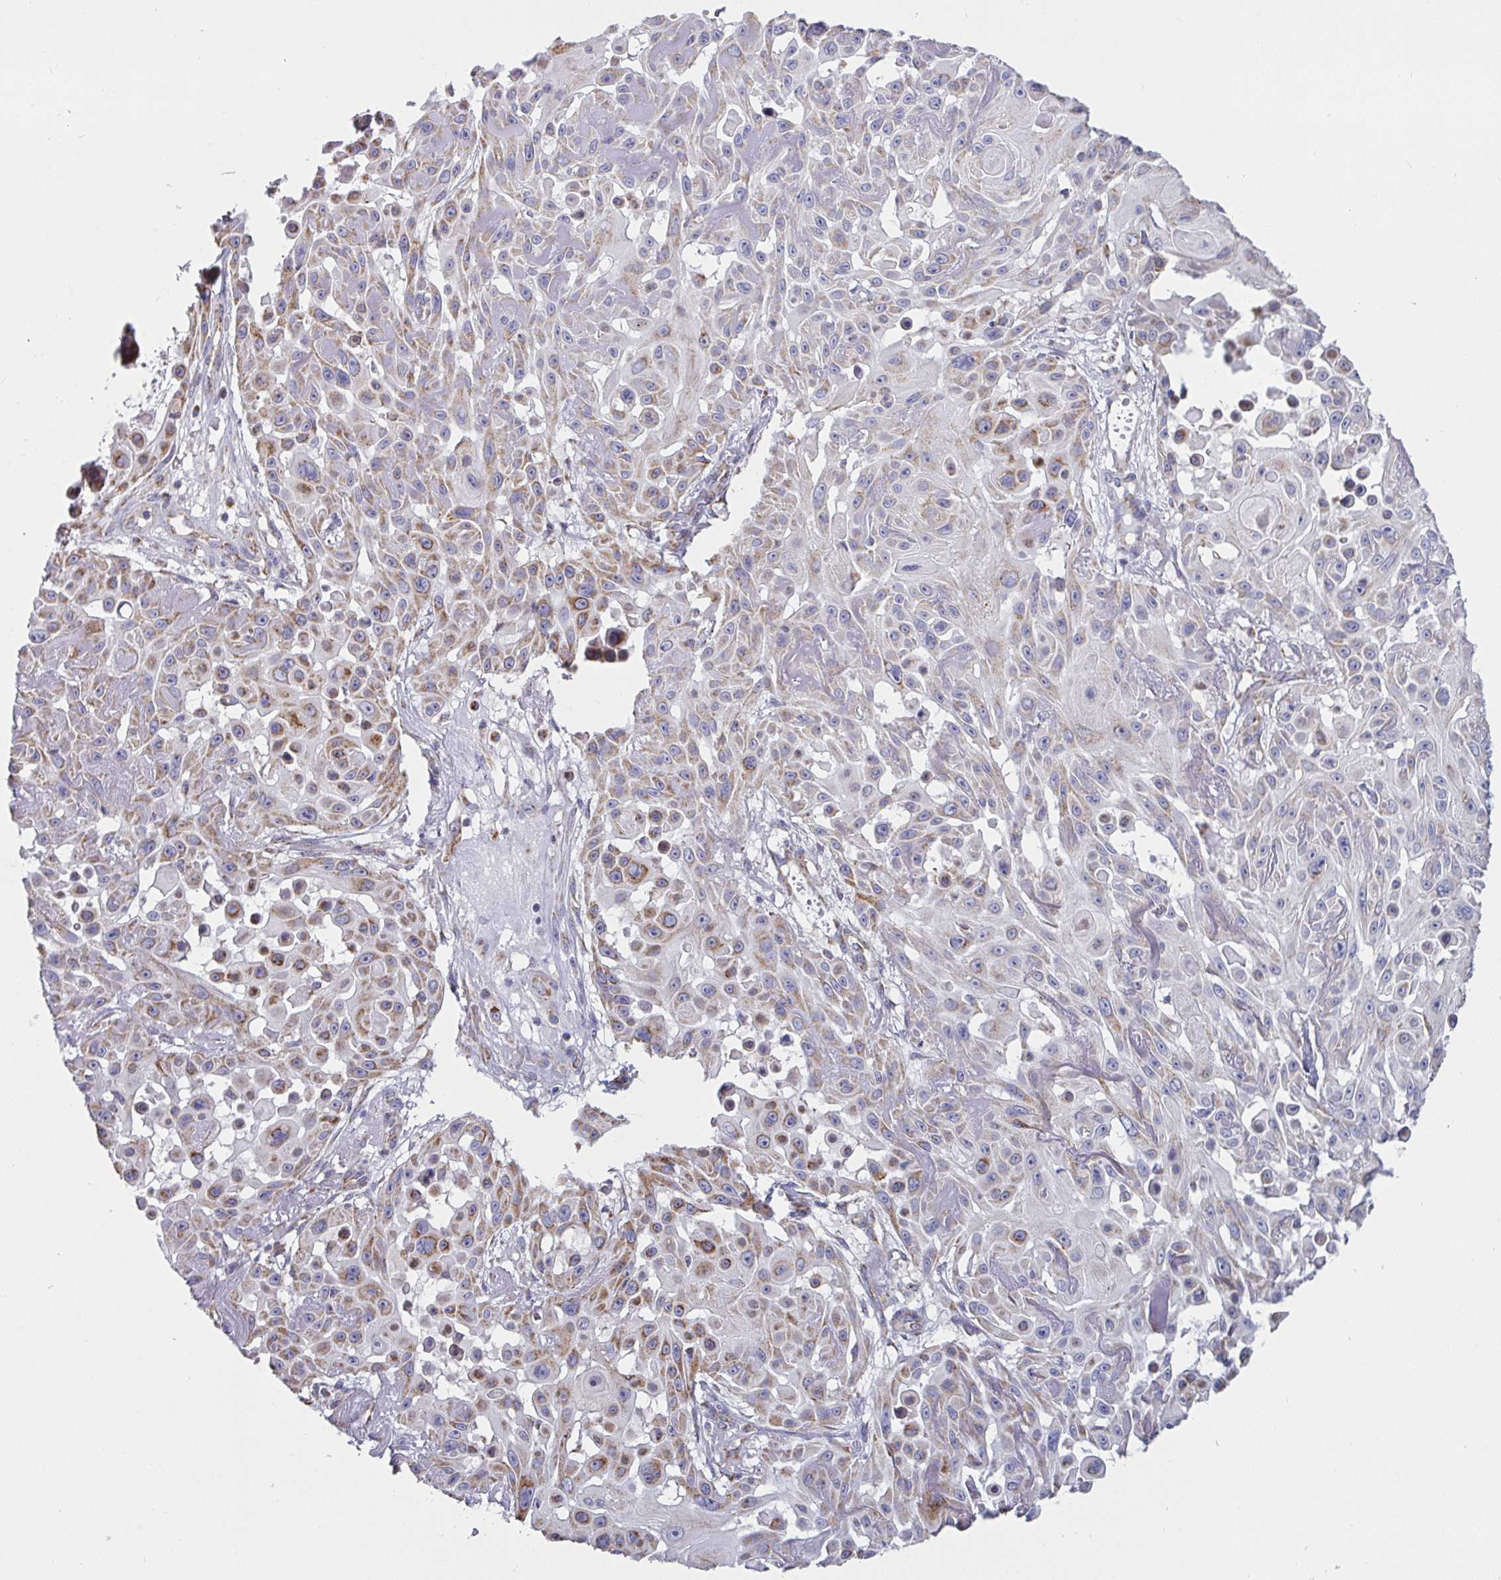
{"staining": {"intensity": "weak", "quantity": "25%-75%", "location": "cytoplasmic/membranous"}, "tissue": "skin cancer", "cell_type": "Tumor cells", "image_type": "cancer", "snomed": [{"axis": "morphology", "description": "Squamous cell carcinoma, NOS"}, {"axis": "topography", "description": "Skin"}], "caption": "A photomicrograph of human skin squamous cell carcinoma stained for a protein shows weak cytoplasmic/membranous brown staining in tumor cells.", "gene": "FAHD1", "patient": {"sex": "male", "age": 91}}